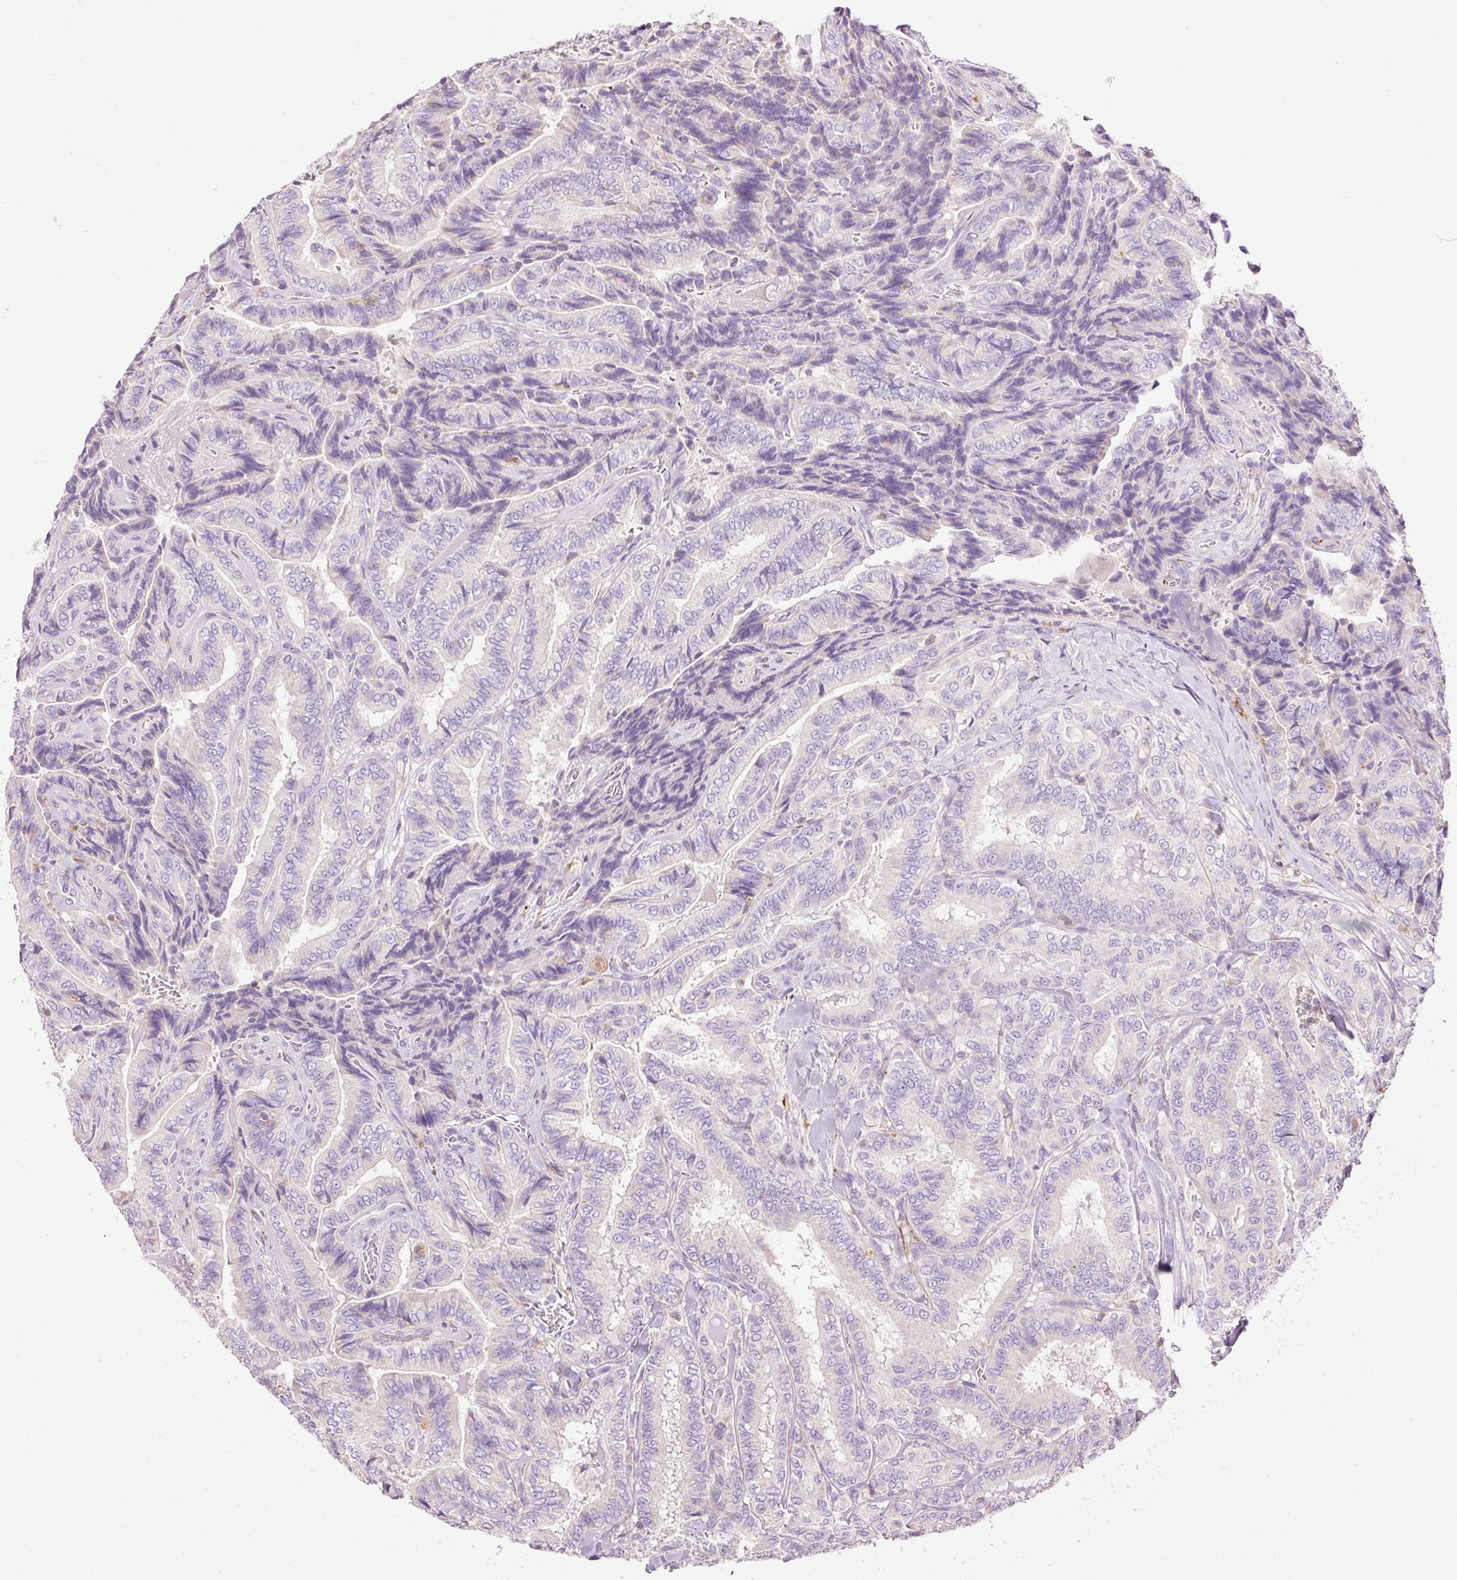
{"staining": {"intensity": "negative", "quantity": "none", "location": "none"}, "tissue": "thyroid cancer", "cell_type": "Tumor cells", "image_type": "cancer", "snomed": [{"axis": "morphology", "description": "Papillary adenocarcinoma, NOS"}, {"axis": "topography", "description": "Thyroid gland"}], "caption": "There is no significant expression in tumor cells of thyroid cancer.", "gene": "DOK6", "patient": {"sex": "male", "age": 61}}